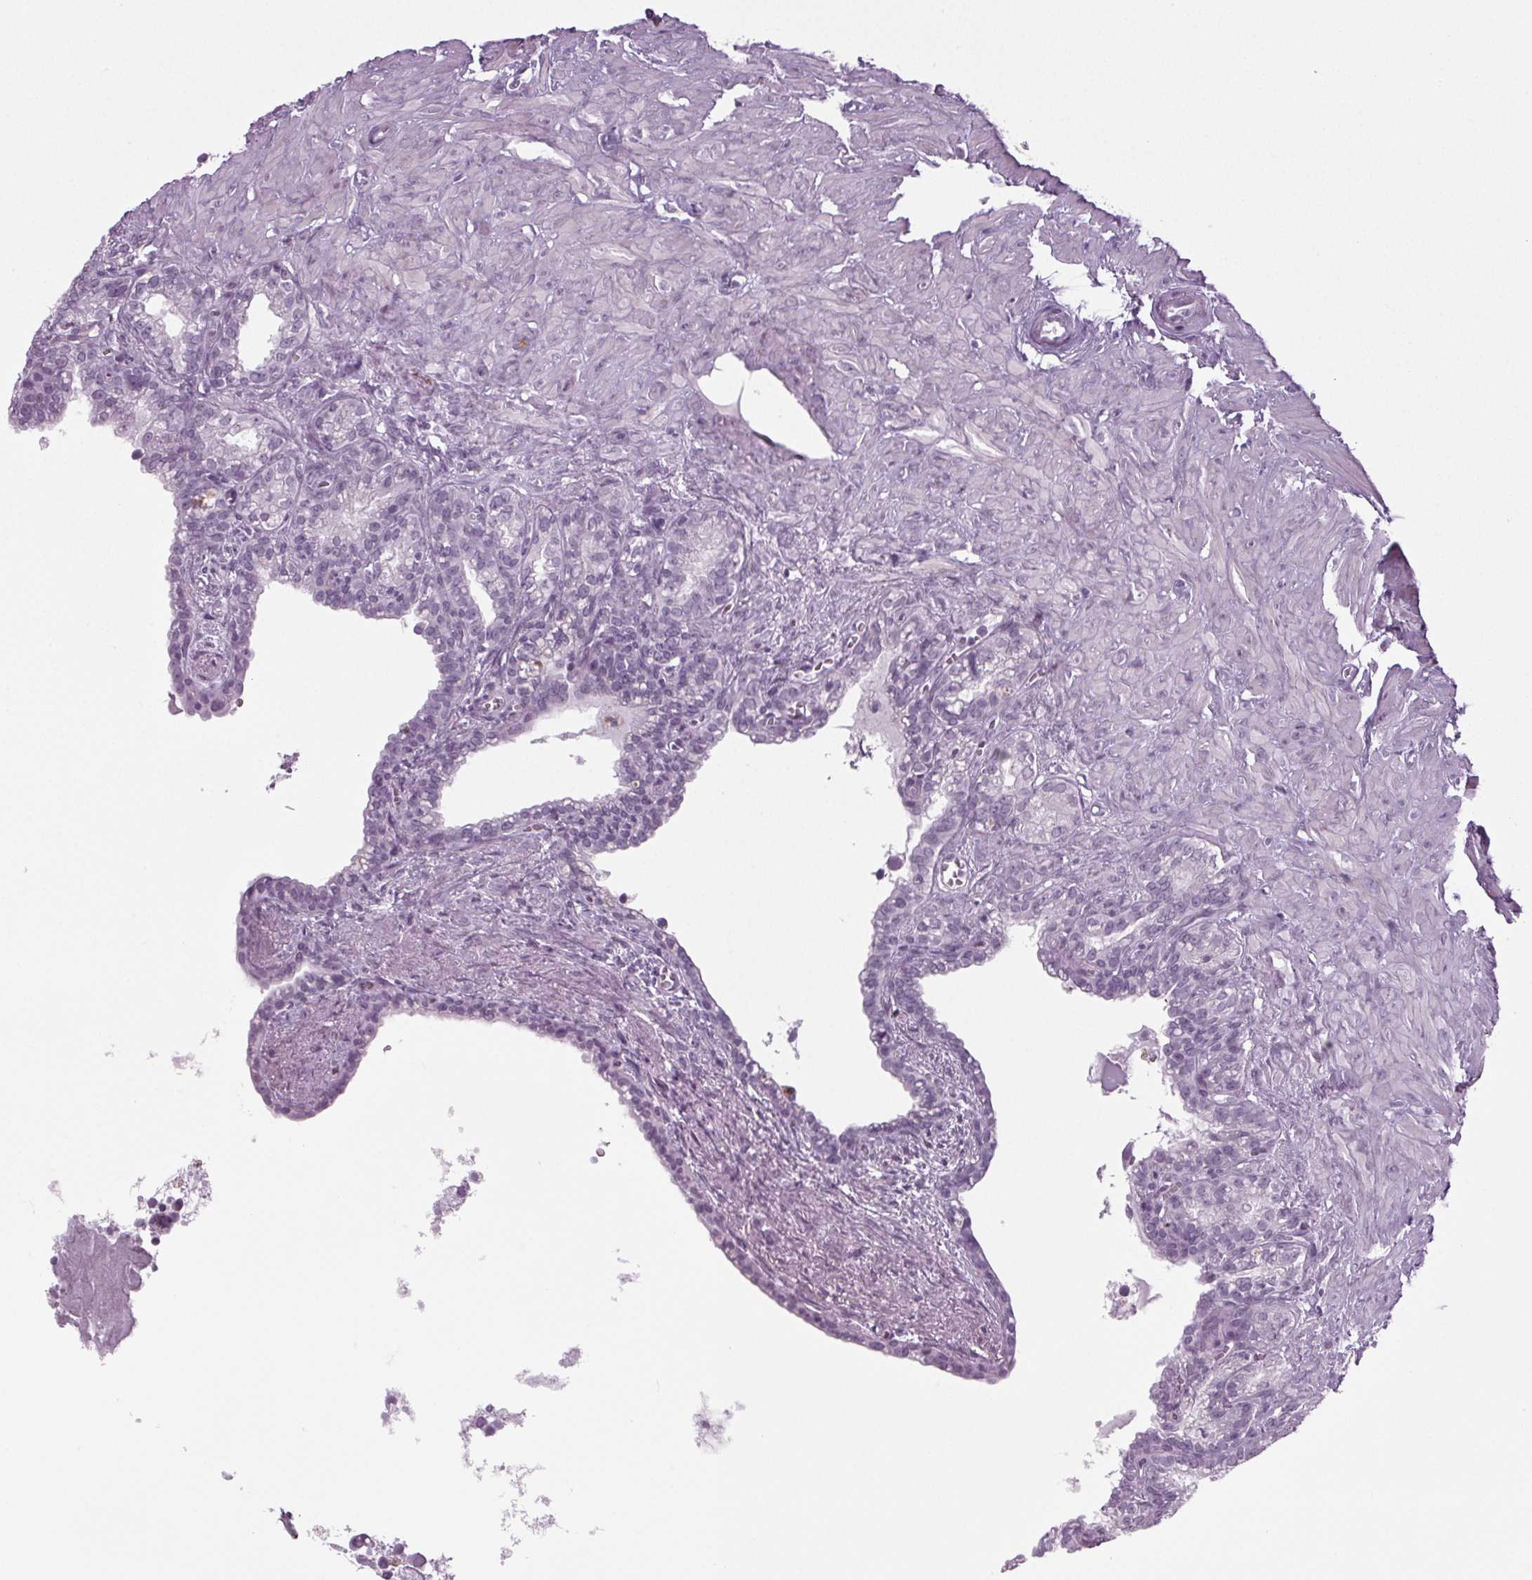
{"staining": {"intensity": "negative", "quantity": "none", "location": "none"}, "tissue": "seminal vesicle", "cell_type": "Glandular cells", "image_type": "normal", "snomed": [{"axis": "morphology", "description": "Normal tissue, NOS"}, {"axis": "morphology", "description": "Urothelial carcinoma, NOS"}, {"axis": "topography", "description": "Urinary bladder"}, {"axis": "topography", "description": "Seminal veicle"}], "caption": "This image is of normal seminal vesicle stained with immunohistochemistry to label a protein in brown with the nuclei are counter-stained blue. There is no expression in glandular cells.", "gene": "IGF2BP1", "patient": {"sex": "male", "age": 76}}